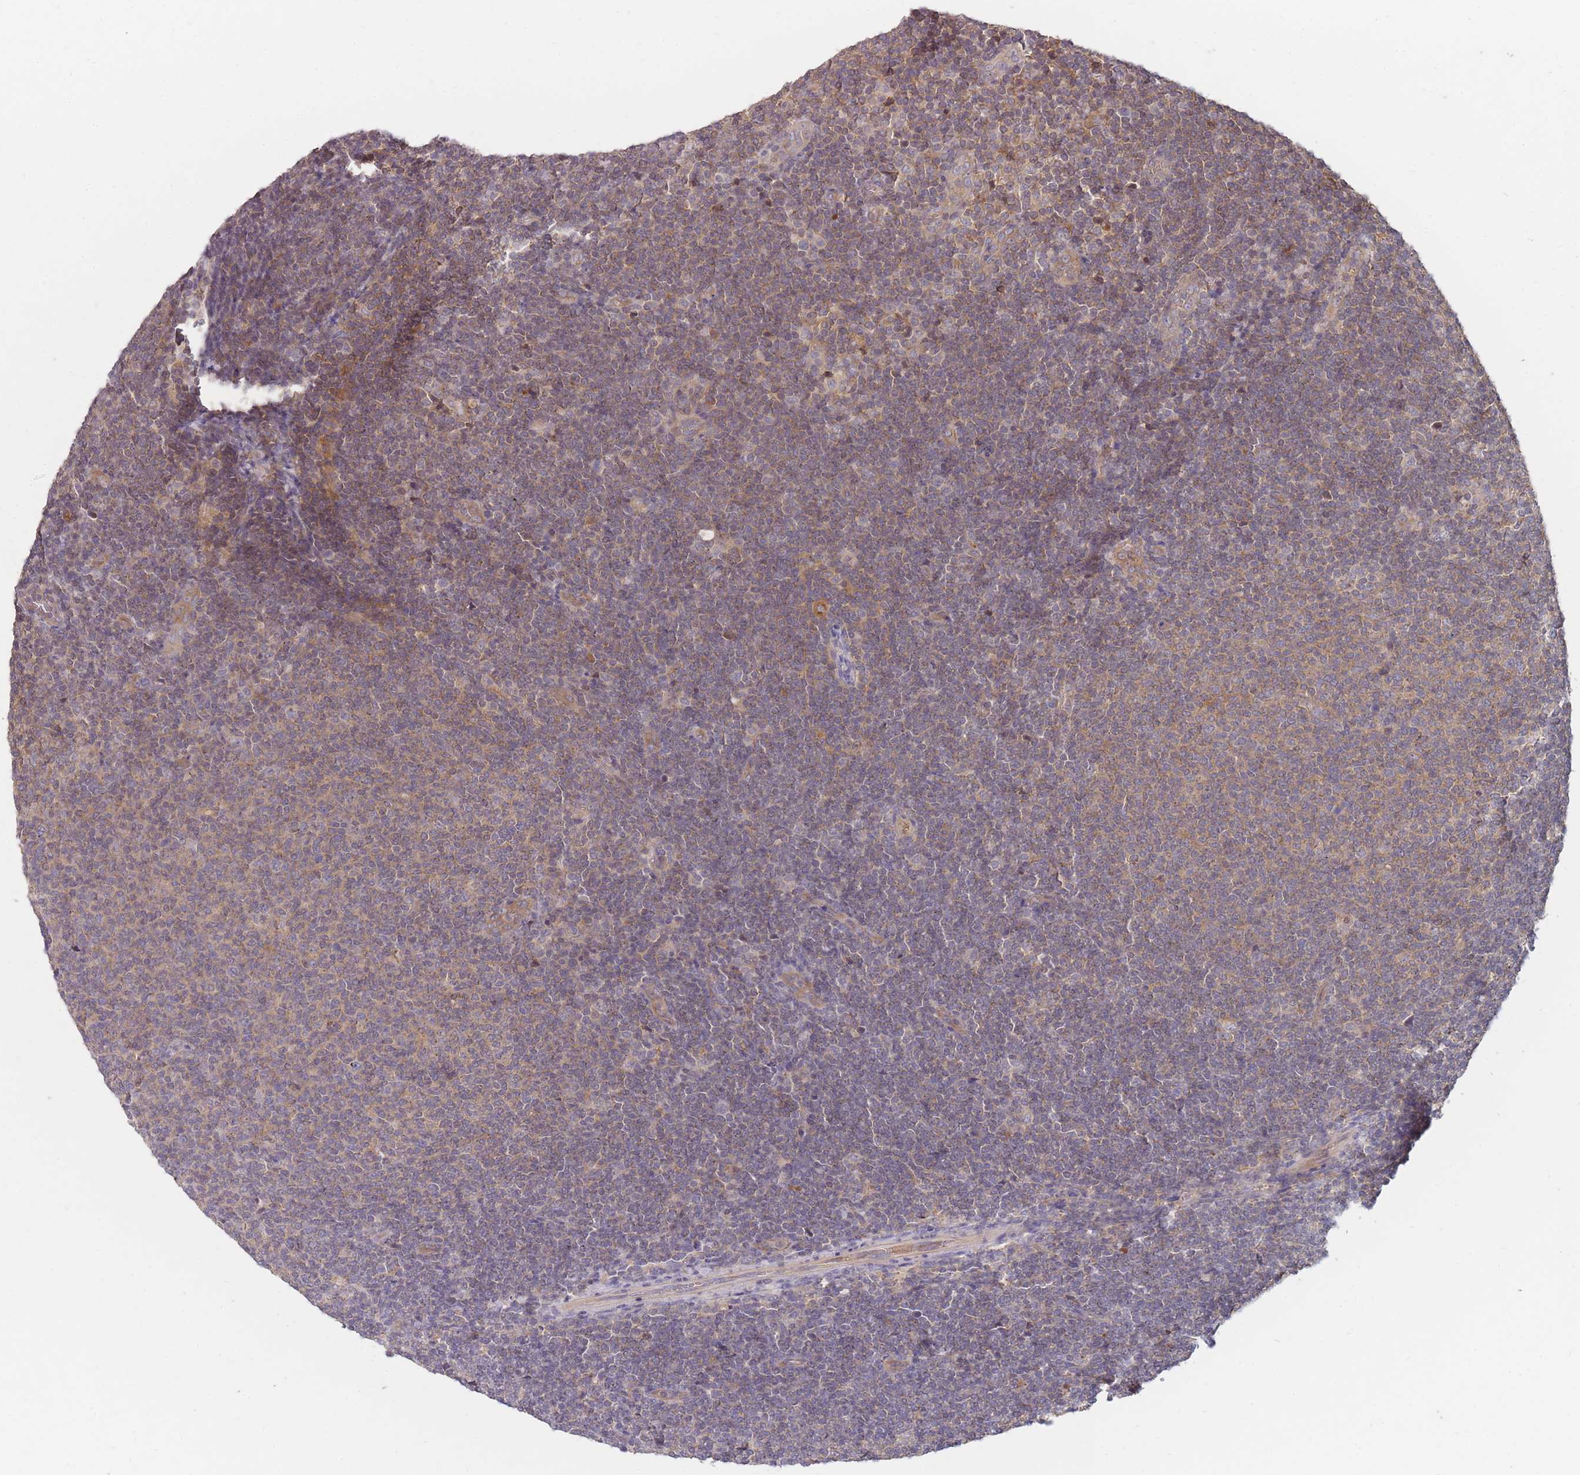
{"staining": {"intensity": "weak", "quantity": "25%-75%", "location": "cytoplasmic/membranous"}, "tissue": "lymphoma", "cell_type": "Tumor cells", "image_type": "cancer", "snomed": [{"axis": "morphology", "description": "Malignant lymphoma, non-Hodgkin's type, Low grade"}, {"axis": "topography", "description": "Lymph node"}], "caption": "This is an image of IHC staining of low-grade malignant lymphoma, non-Hodgkin's type, which shows weak expression in the cytoplasmic/membranous of tumor cells.", "gene": "RALGDS", "patient": {"sex": "male", "age": 66}}